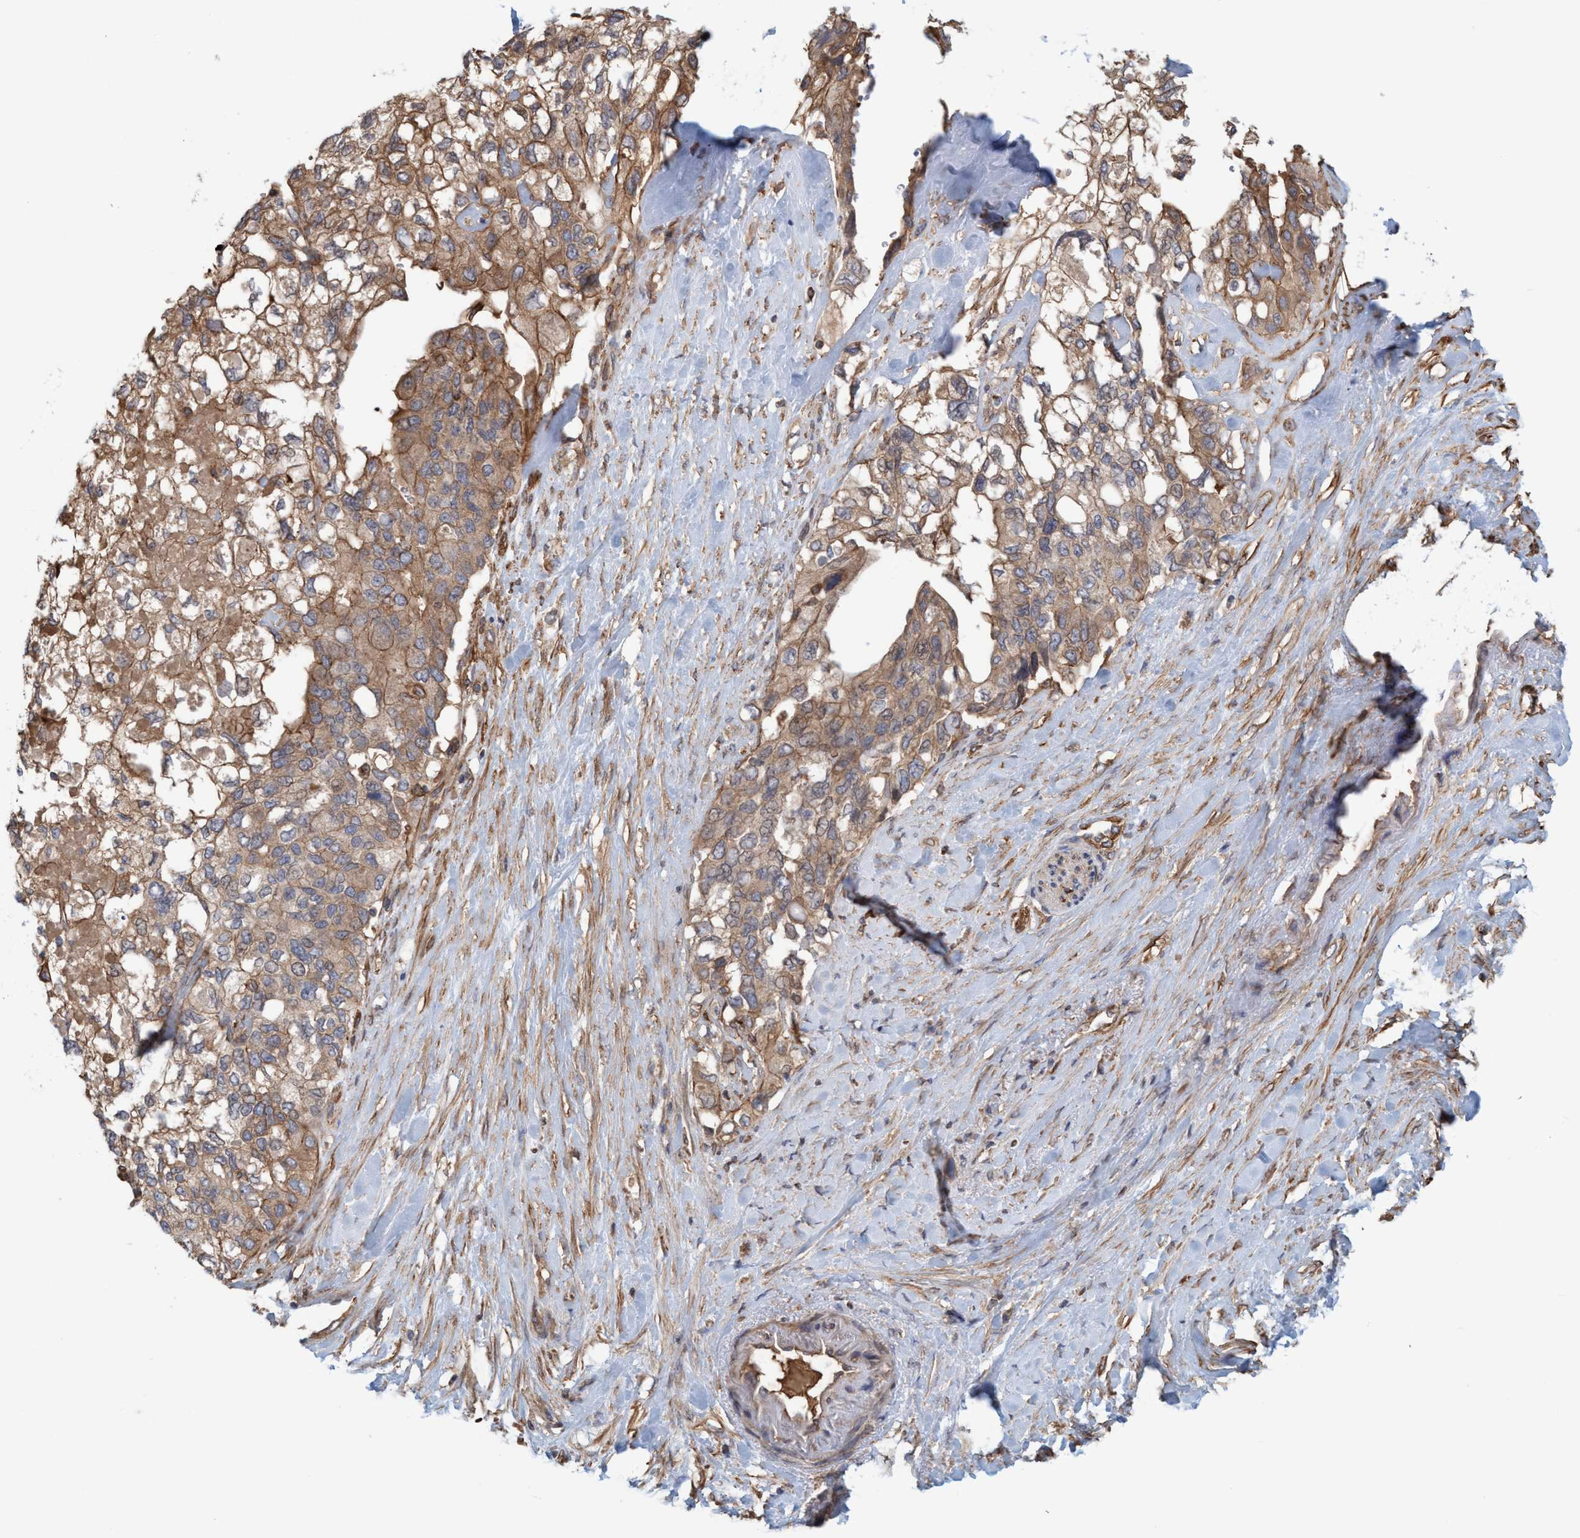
{"staining": {"intensity": "moderate", "quantity": ">75%", "location": "cytoplasmic/membranous"}, "tissue": "pancreatic cancer", "cell_type": "Tumor cells", "image_type": "cancer", "snomed": [{"axis": "morphology", "description": "Adenocarcinoma, NOS"}, {"axis": "topography", "description": "Pancreas"}], "caption": "Pancreatic adenocarcinoma stained with a brown dye reveals moderate cytoplasmic/membranous positive expression in about >75% of tumor cells.", "gene": "SPECC1", "patient": {"sex": "female", "age": 56}}